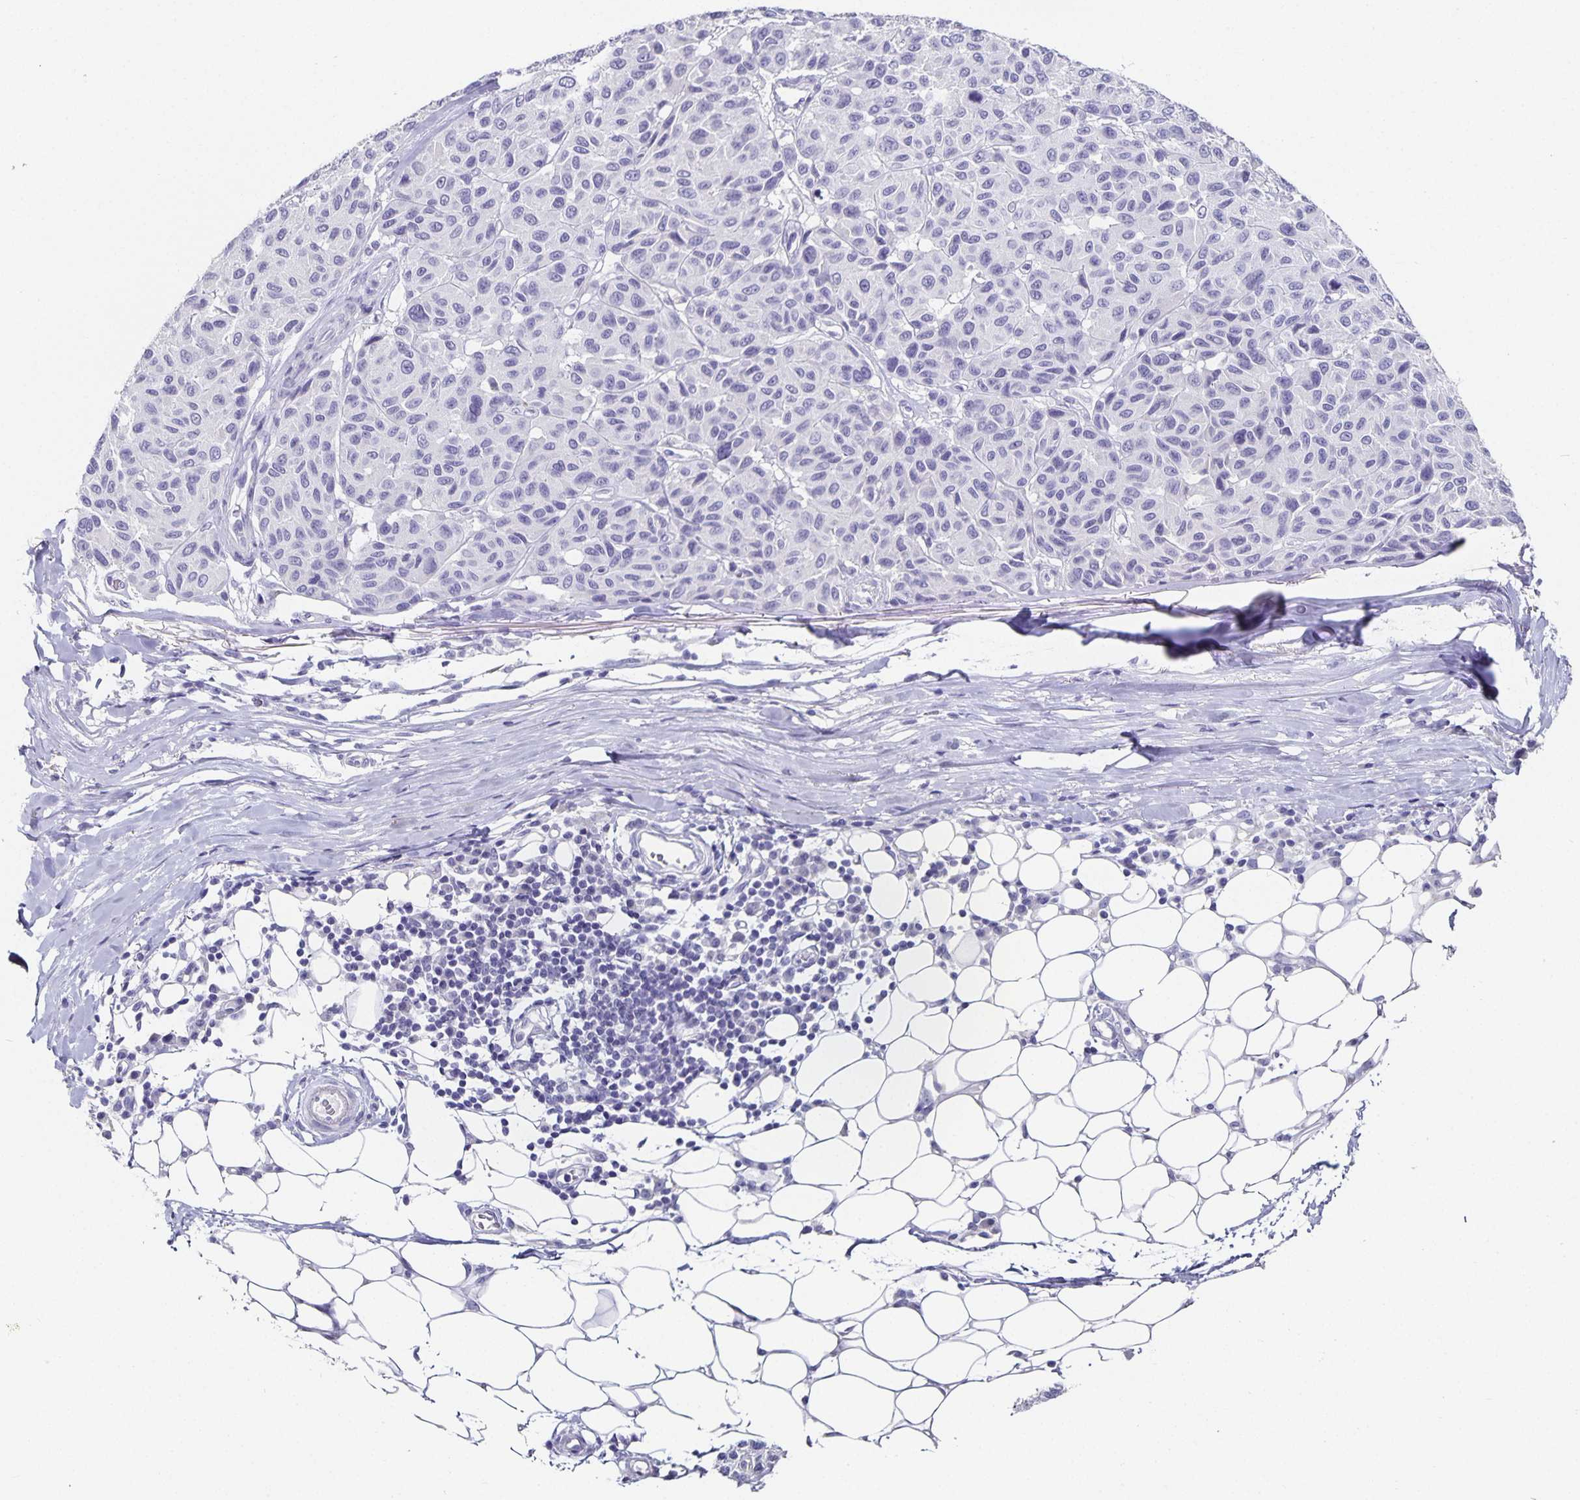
{"staining": {"intensity": "negative", "quantity": "none", "location": "none"}, "tissue": "melanoma", "cell_type": "Tumor cells", "image_type": "cancer", "snomed": [{"axis": "morphology", "description": "Malignant melanoma, NOS"}, {"axis": "topography", "description": "Skin"}], "caption": "Tumor cells are negative for protein expression in human melanoma. (Brightfield microscopy of DAB immunohistochemistry at high magnification).", "gene": "CHGA", "patient": {"sex": "female", "age": 66}}